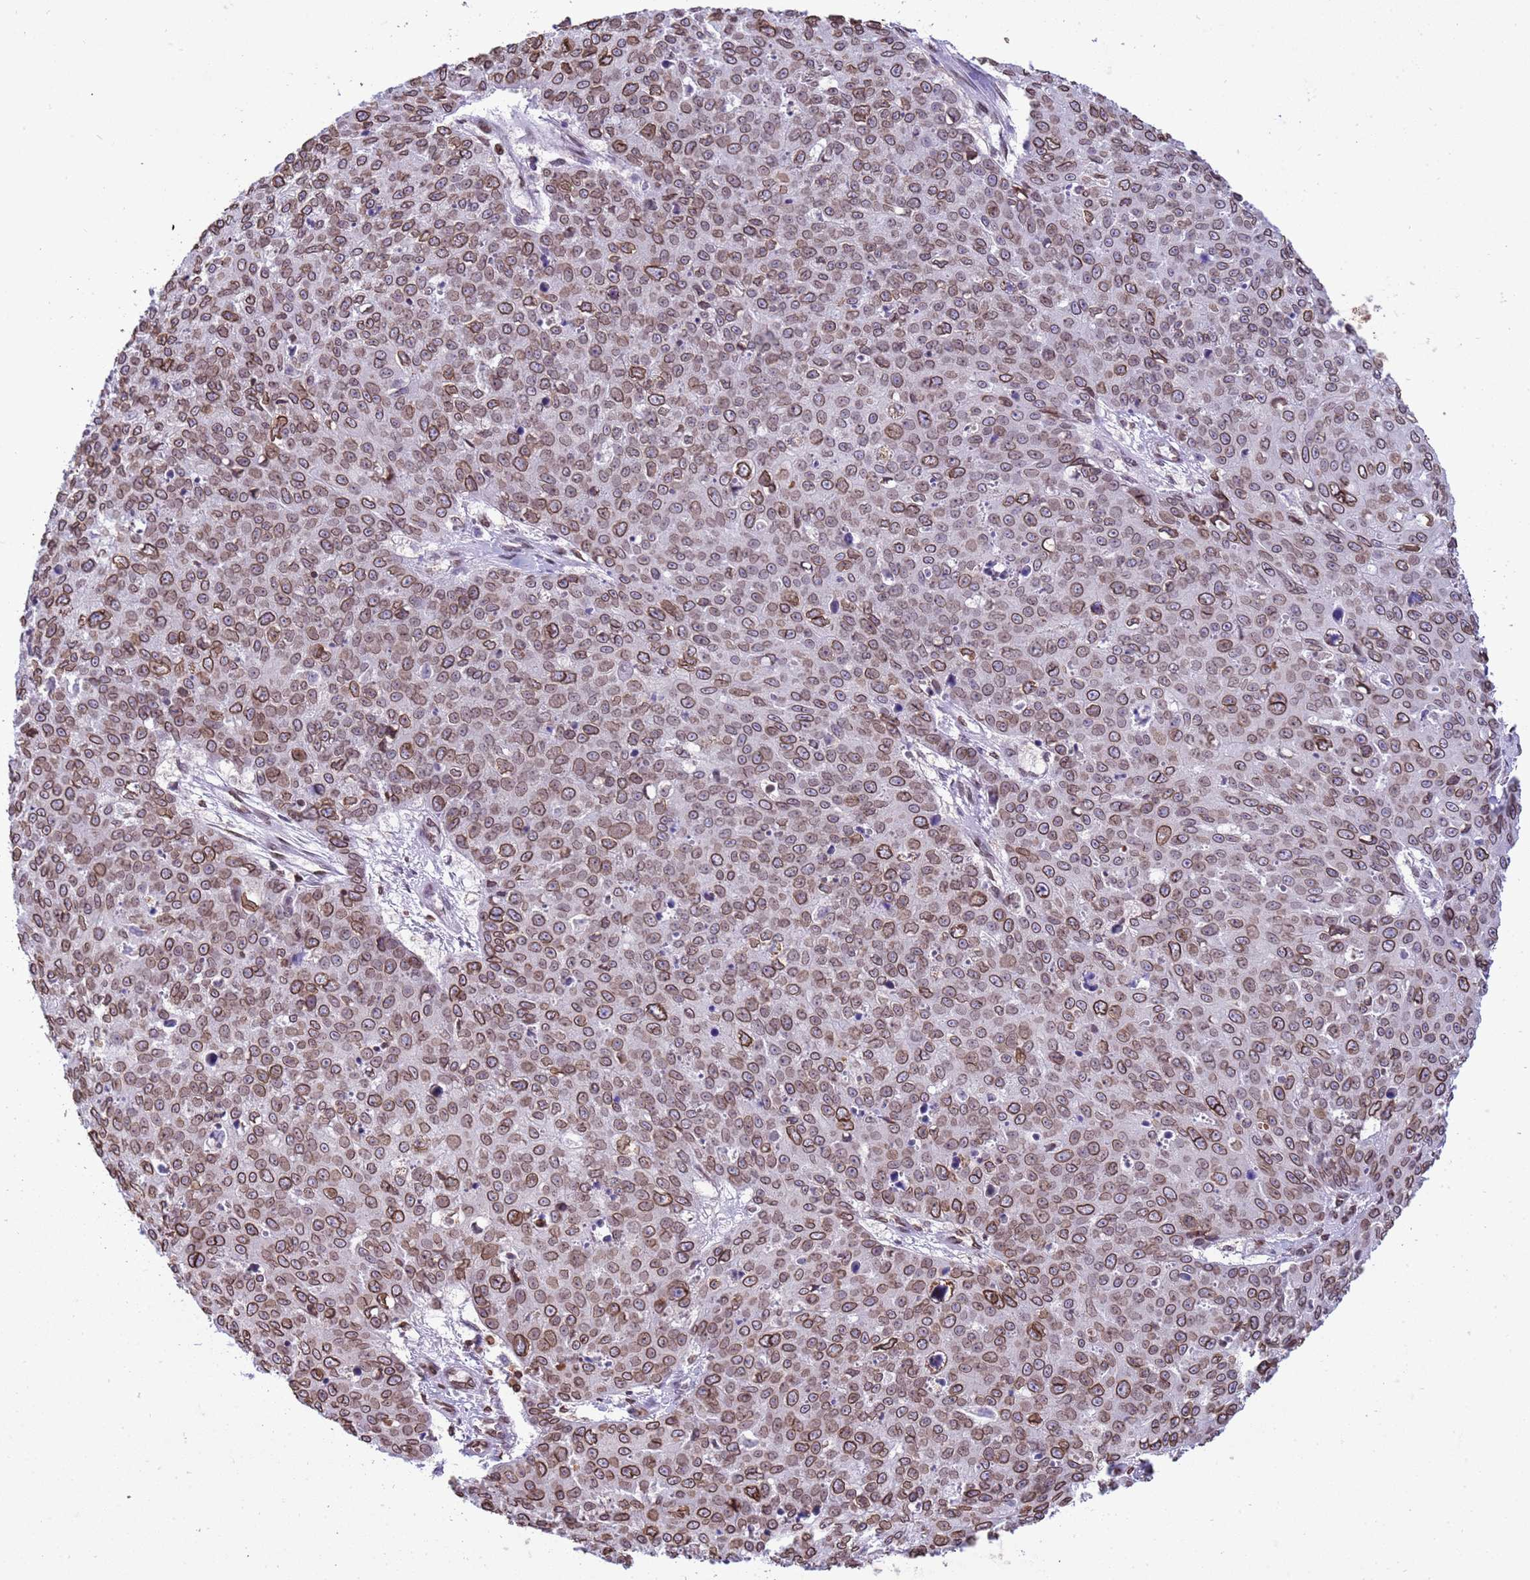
{"staining": {"intensity": "moderate", "quantity": ">75%", "location": "cytoplasmic/membranous,nuclear"}, "tissue": "skin cancer", "cell_type": "Tumor cells", "image_type": "cancer", "snomed": [{"axis": "morphology", "description": "Squamous cell carcinoma, NOS"}, {"axis": "topography", "description": "Skin"}], "caption": "An immunohistochemistry micrograph of tumor tissue is shown. Protein staining in brown shows moderate cytoplasmic/membranous and nuclear positivity in squamous cell carcinoma (skin) within tumor cells. The staining was performed using DAB (3,3'-diaminobenzidine), with brown indicating positive protein expression. Nuclei are stained blue with hematoxylin.", "gene": "DHX37", "patient": {"sex": "male", "age": 71}}